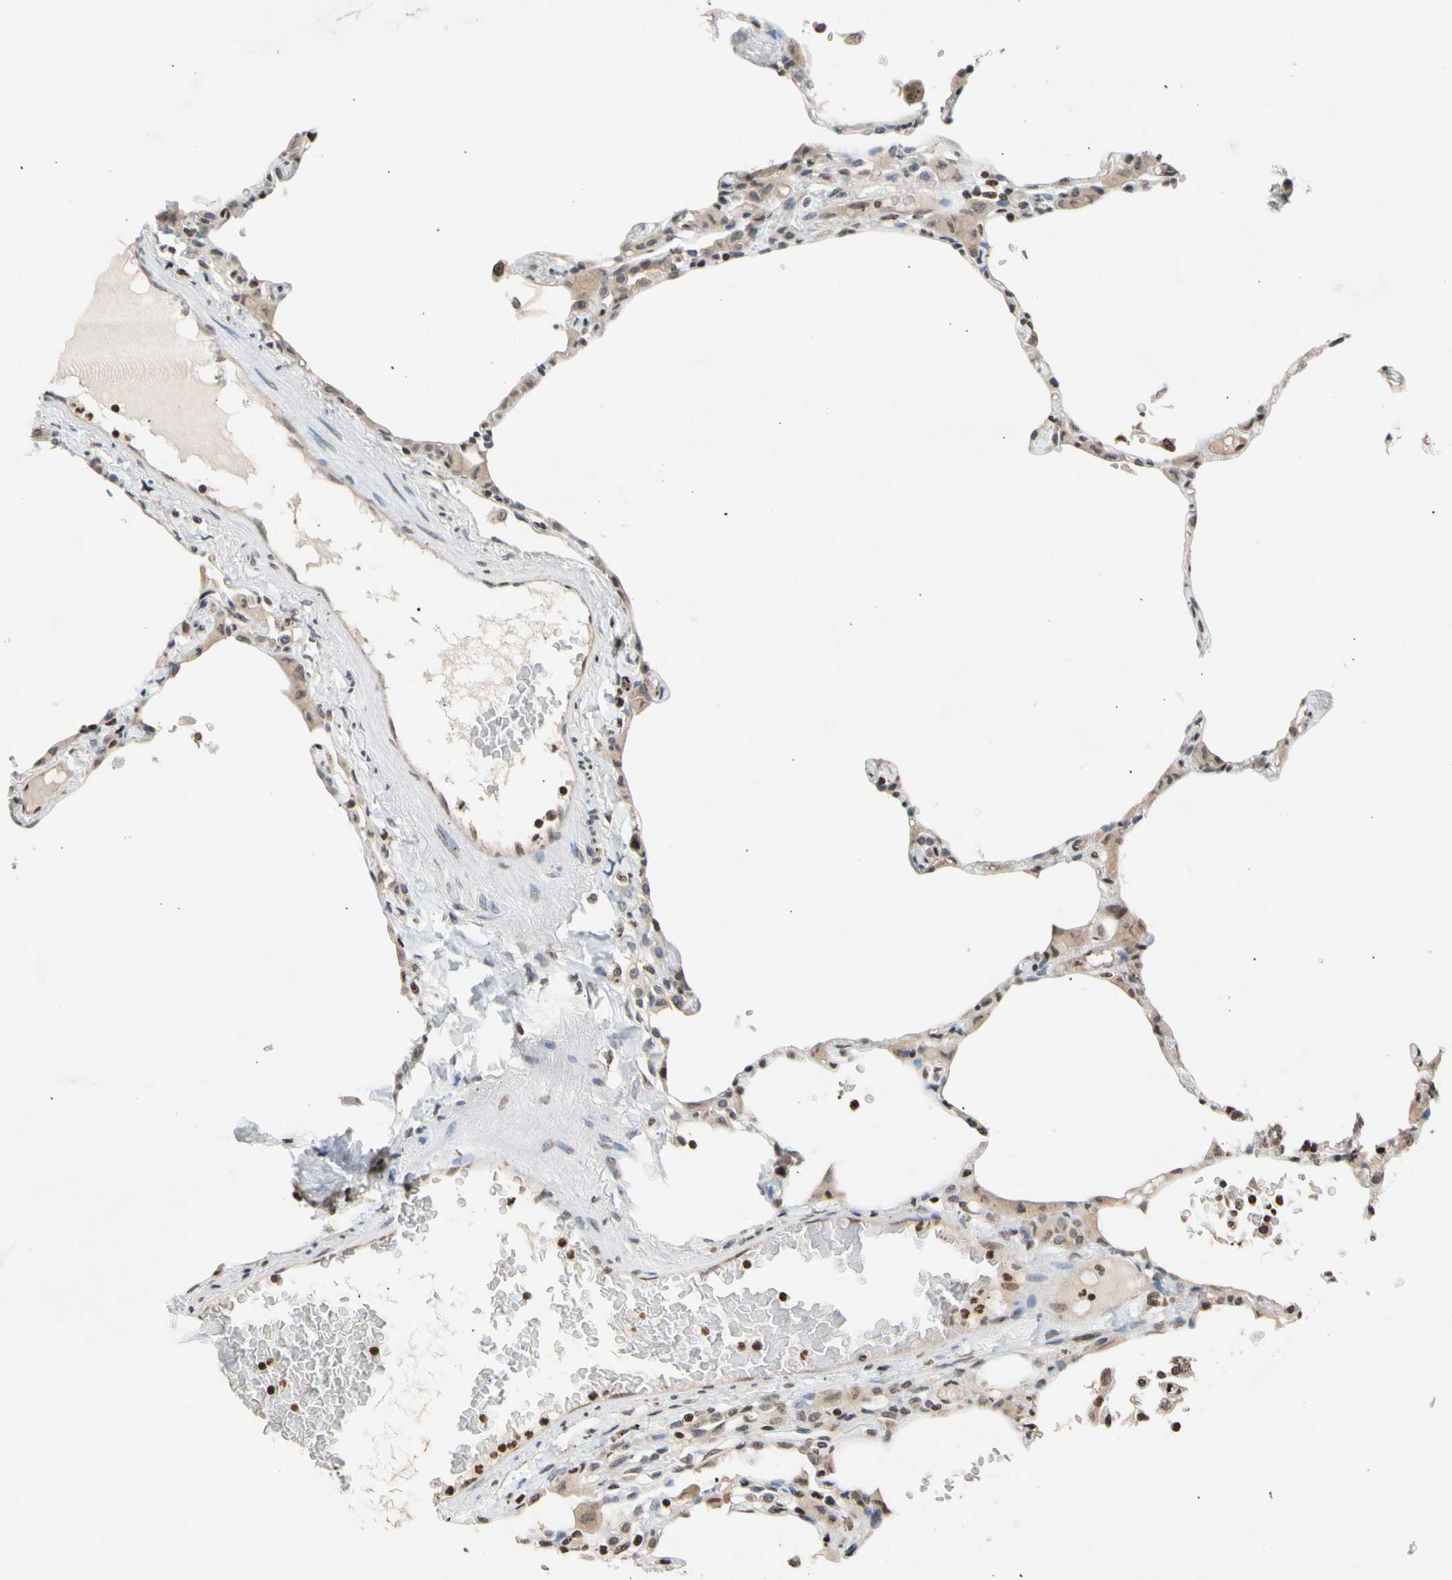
{"staining": {"intensity": "moderate", "quantity": ">75%", "location": "nuclear"}, "tissue": "lung", "cell_type": "Alveolar cells", "image_type": "normal", "snomed": [{"axis": "morphology", "description": "Normal tissue, NOS"}, {"axis": "topography", "description": "Lung"}], "caption": "IHC of unremarkable lung demonstrates medium levels of moderate nuclear staining in about >75% of alveolar cells.", "gene": "GPX4", "patient": {"sex": "female", "age": 49}}